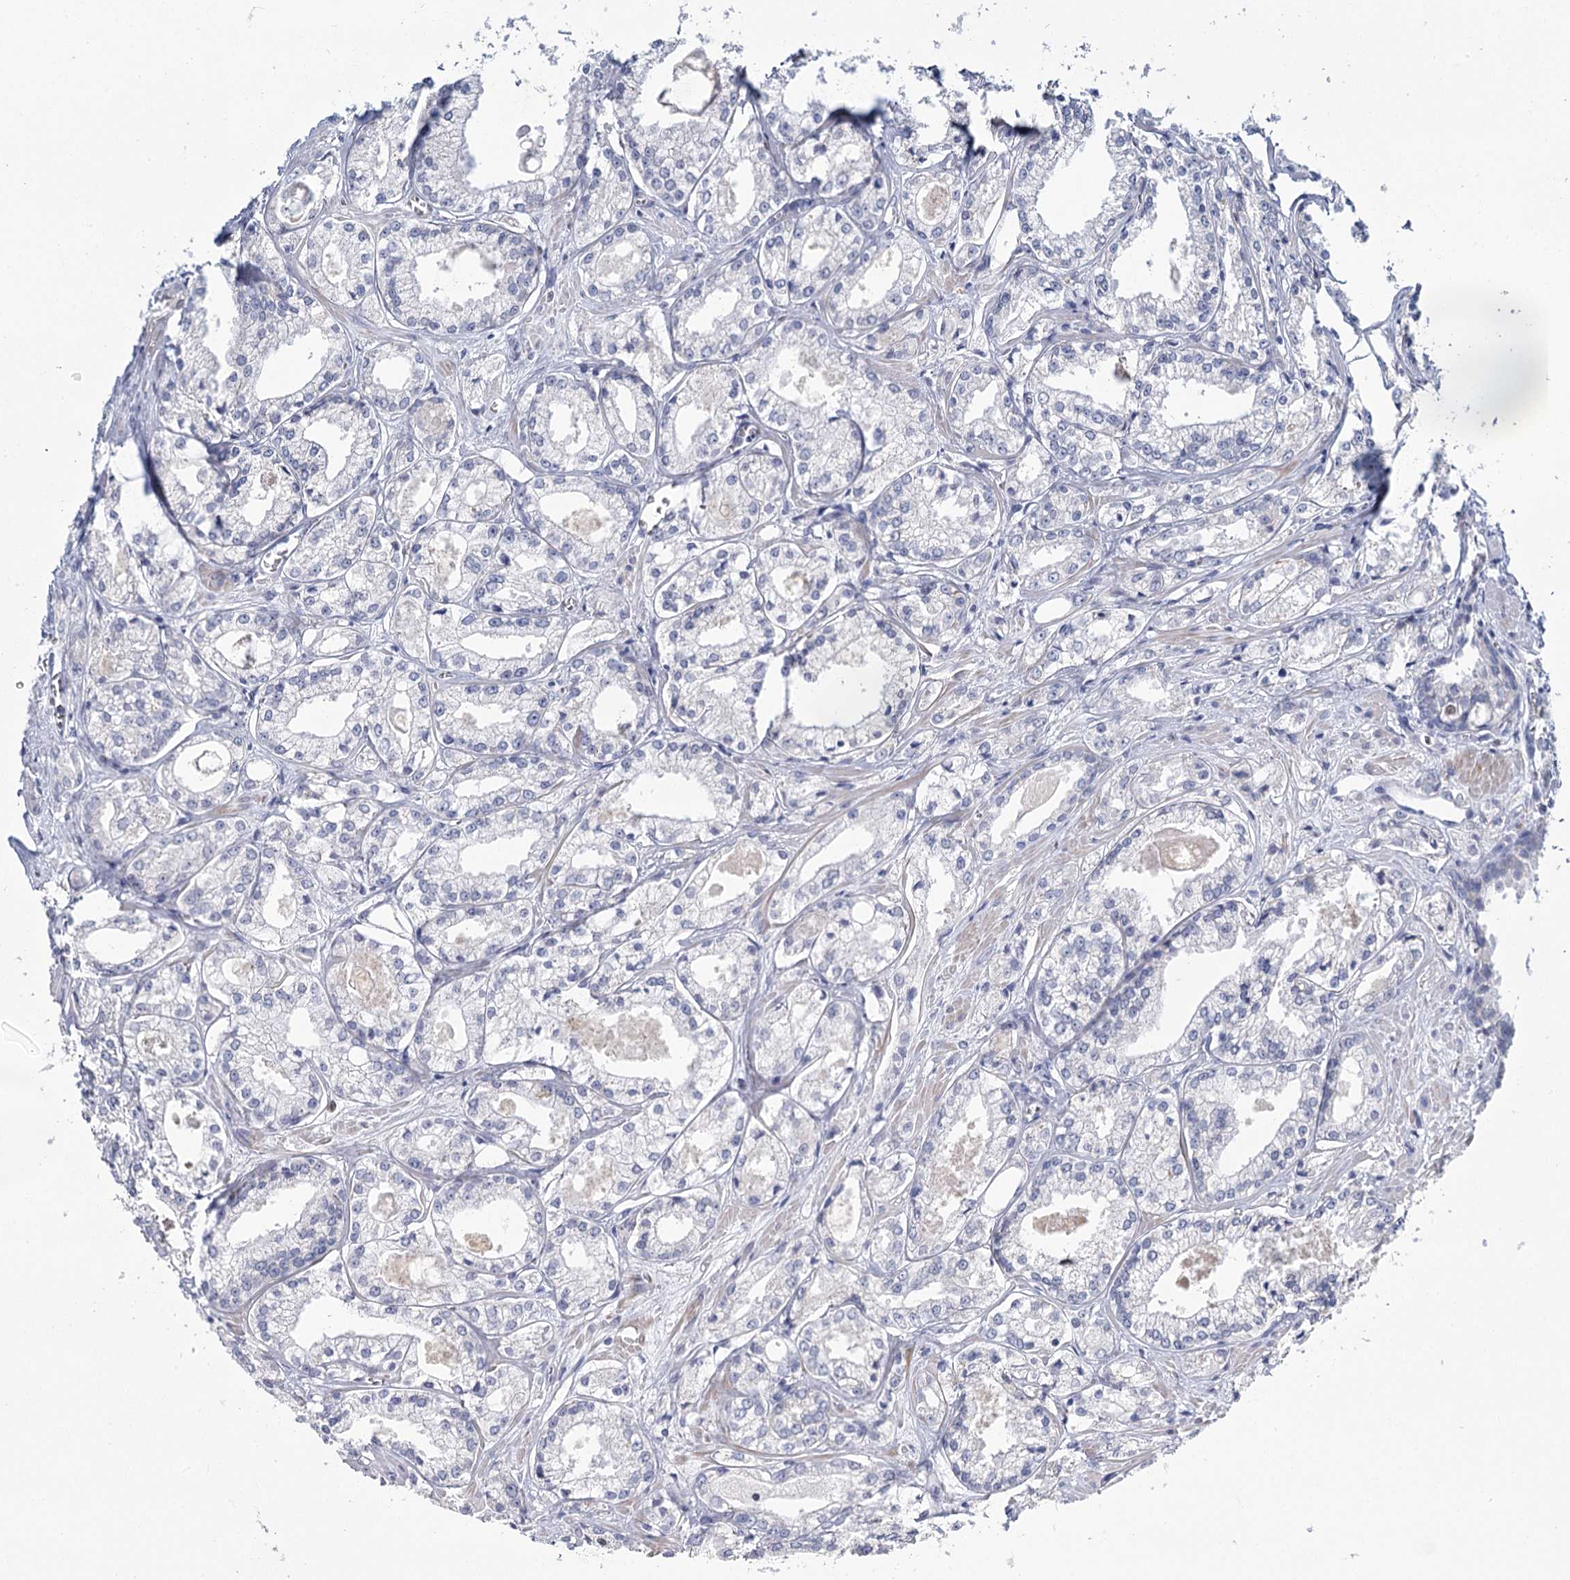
{"staining": {"intensity": "negative", "quantity": "none", "location": "none"}, "tissue": "prostate cancer", "cell_type": "Tumor cells", "image_type": "cancer", "snomed": [{"axis": "morphology", "description": "Adenocarcinoma, Low grade"}, {"axis": "topography", "description": "Prostate"}], "caption": "IHC micrograph of prostate low-grade adenocarcinoma stained for a protein (brown), which displays no expression in tumor cells.", "gene": "IGSF3", "patient": {"sex": "male", "age": 47}}